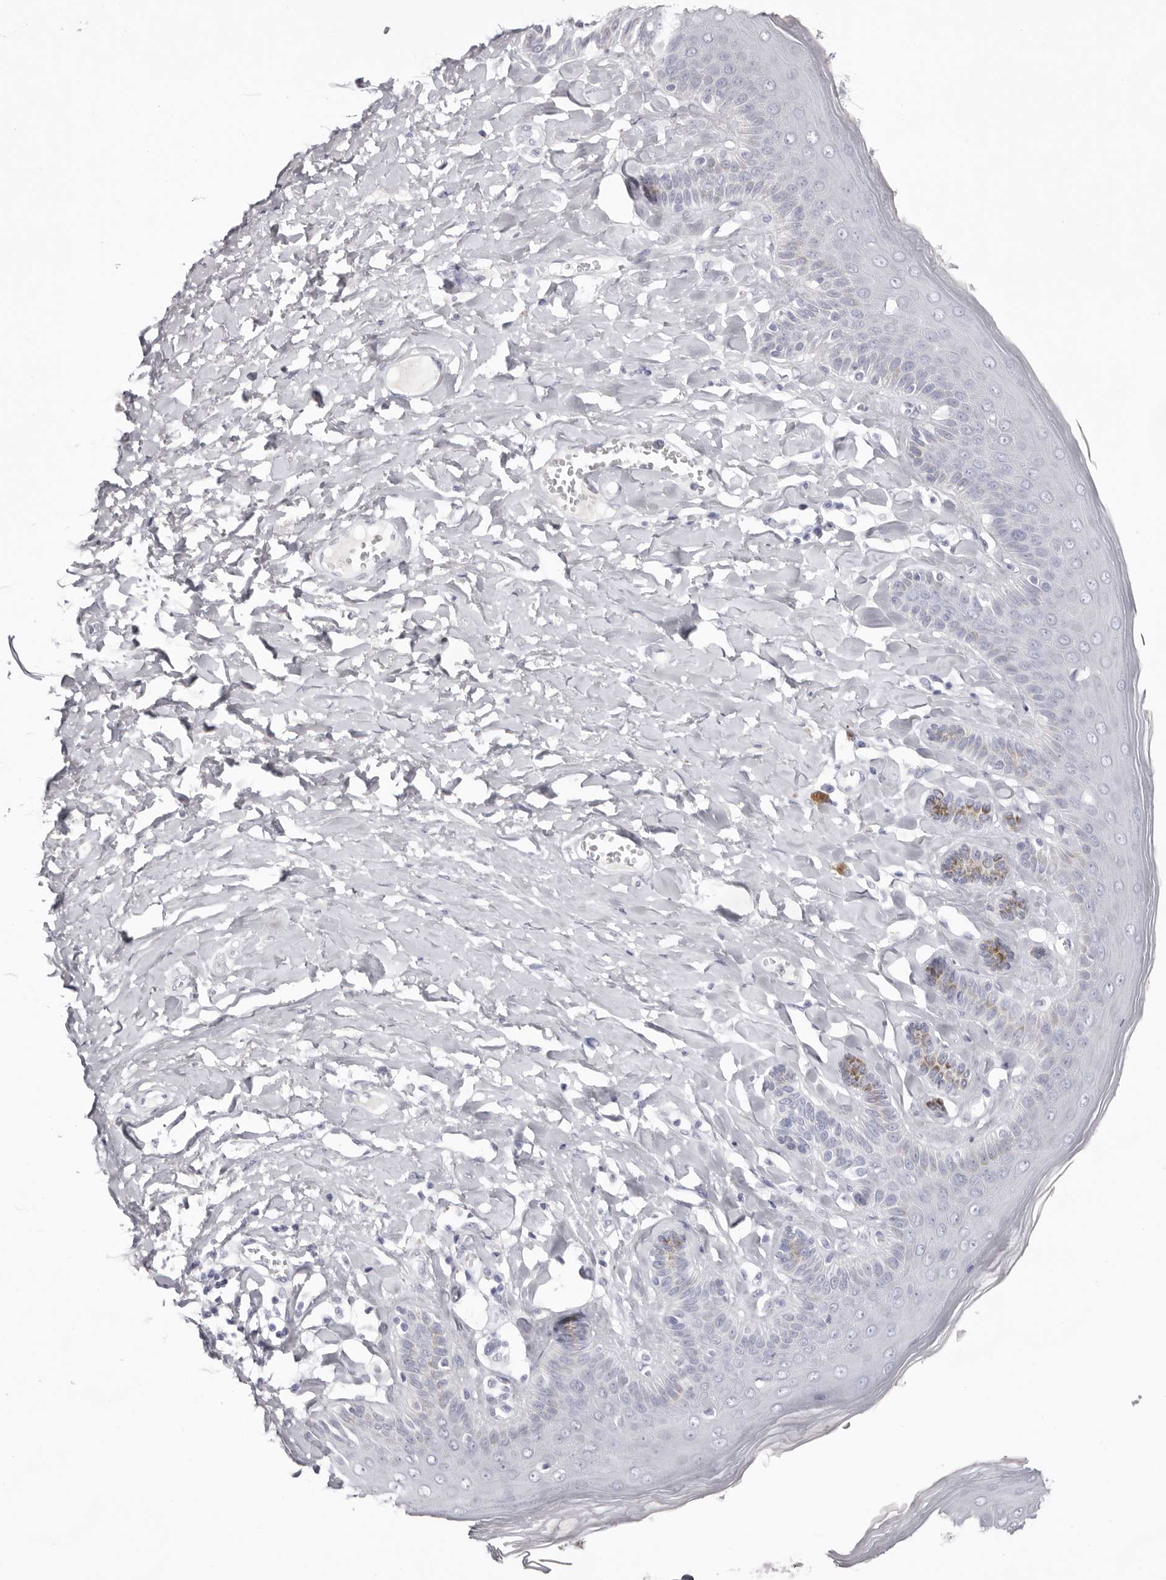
{"staining": {"intensity": "negative", "quantity": "none", "location": "none"}, "tissue": "skin", "cell_type": "Epidermal cells", "image_type": "normal", "snomed": [{"axis": "morphology", "description": "Normal tissue, NOS"}, {"axis": "topography", "description": "Anal"}], "caption": "Immunohistochemistry (IHC) photomicrograph of normal skin stained for a protein (brown), which displays no positivity in epidermal cells. (DAB (3,3'-diaminobenzidine) immunohistochemistry with hematoxylin counter stain).", "gene": "LPO", "patient": {"sex": "male", "age": 69}}